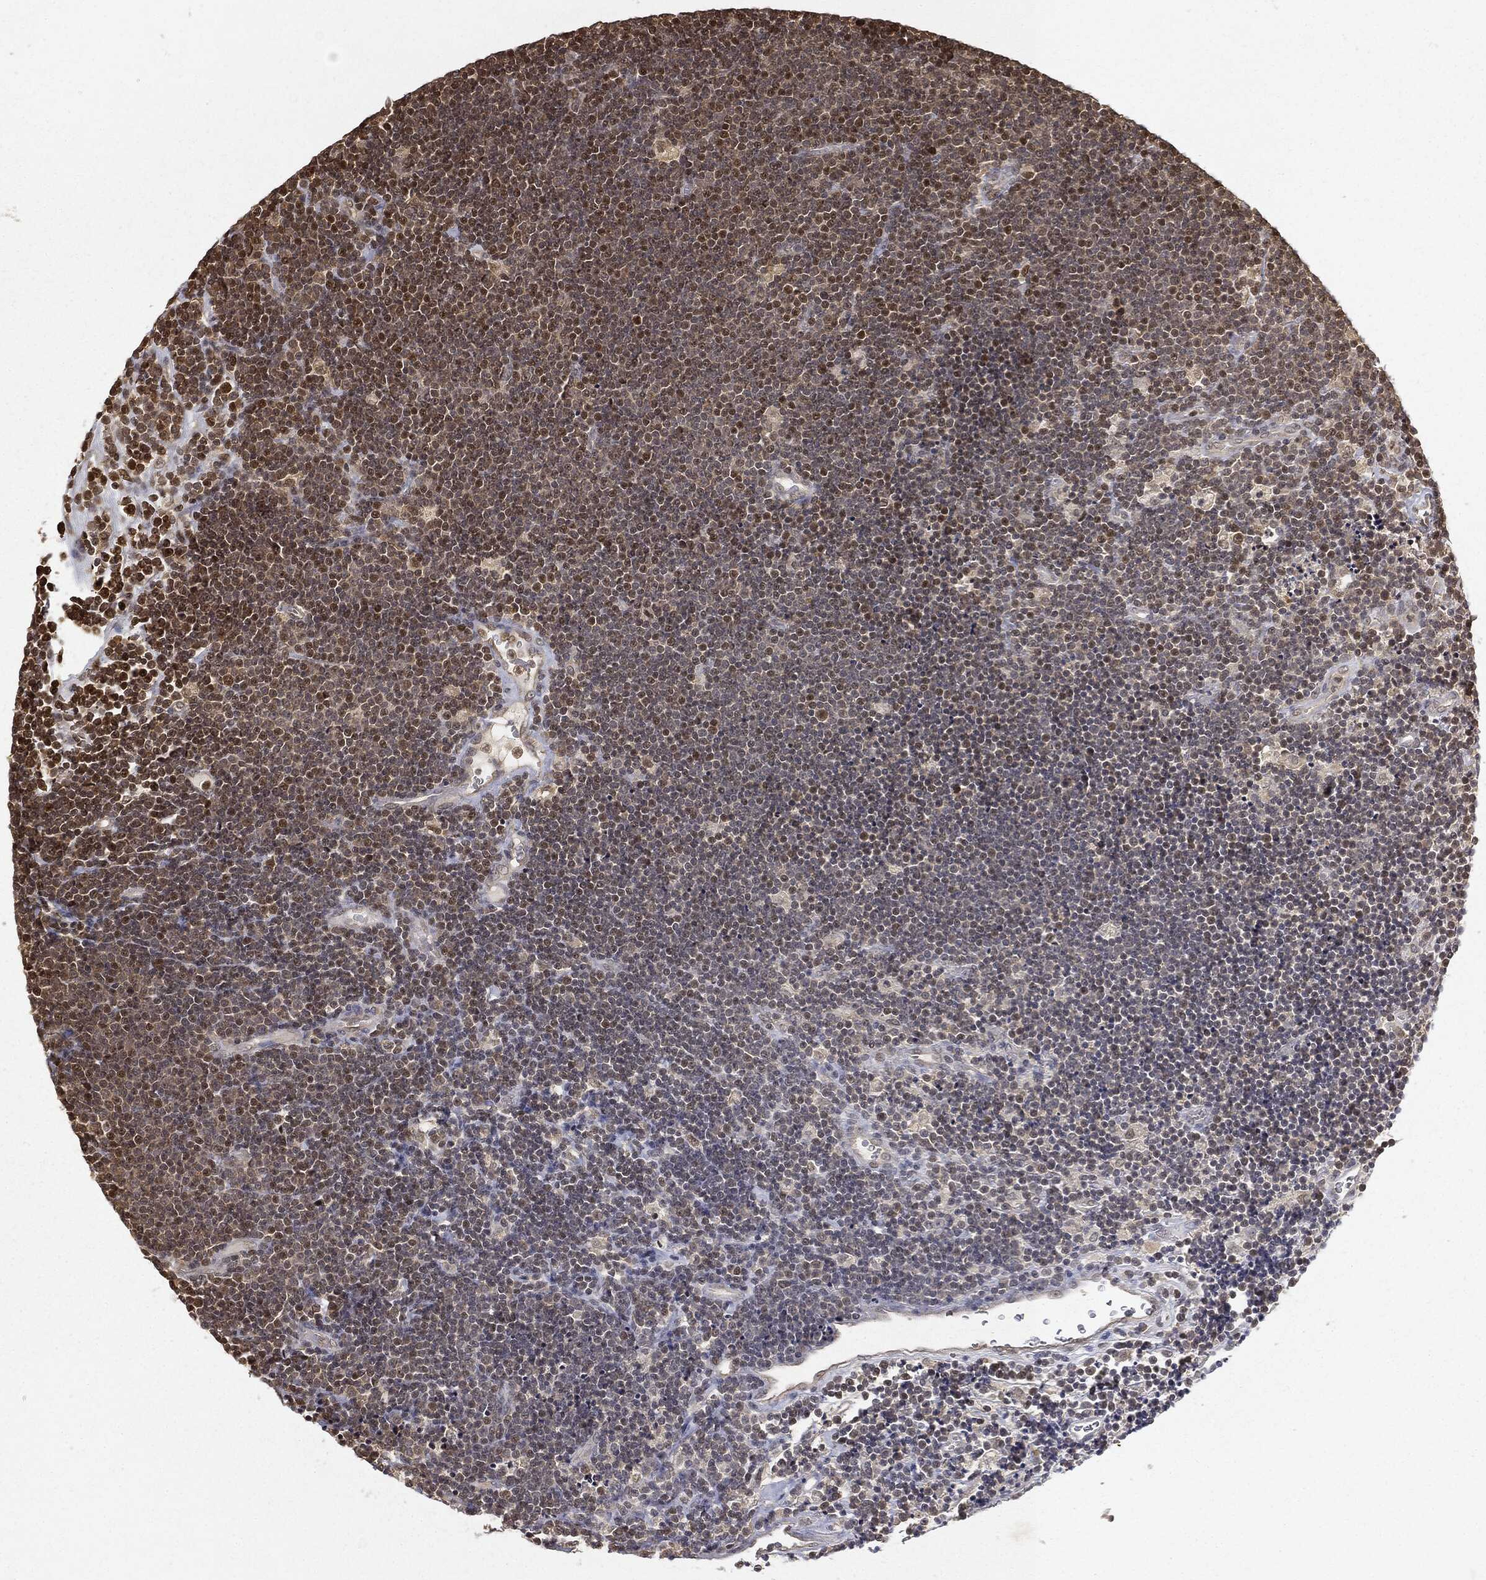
{"staining": {"intensity": "moderate", "quantity": "25%-75%", "location": "nuclear"}, "tissue": "lymphoma", "cell_type": "Tumor cells", "image_type": "cancer", "snomed": [{"axis": "morphology", "description": "Malignant lymphoma, non-Hodgkin's type, Low grade"}, {"axis": "topography", "description": "Brain"}], "caption": "Low-grade malignant lymphoma, non-Hodgkin's type was stained to show a protein in brown. There is medium levels of moderate nuclear staining in about 25%-75% of tumor cells.", "gene": "ZNHIT6", "patient": {"sex": "female", "age": 66}}